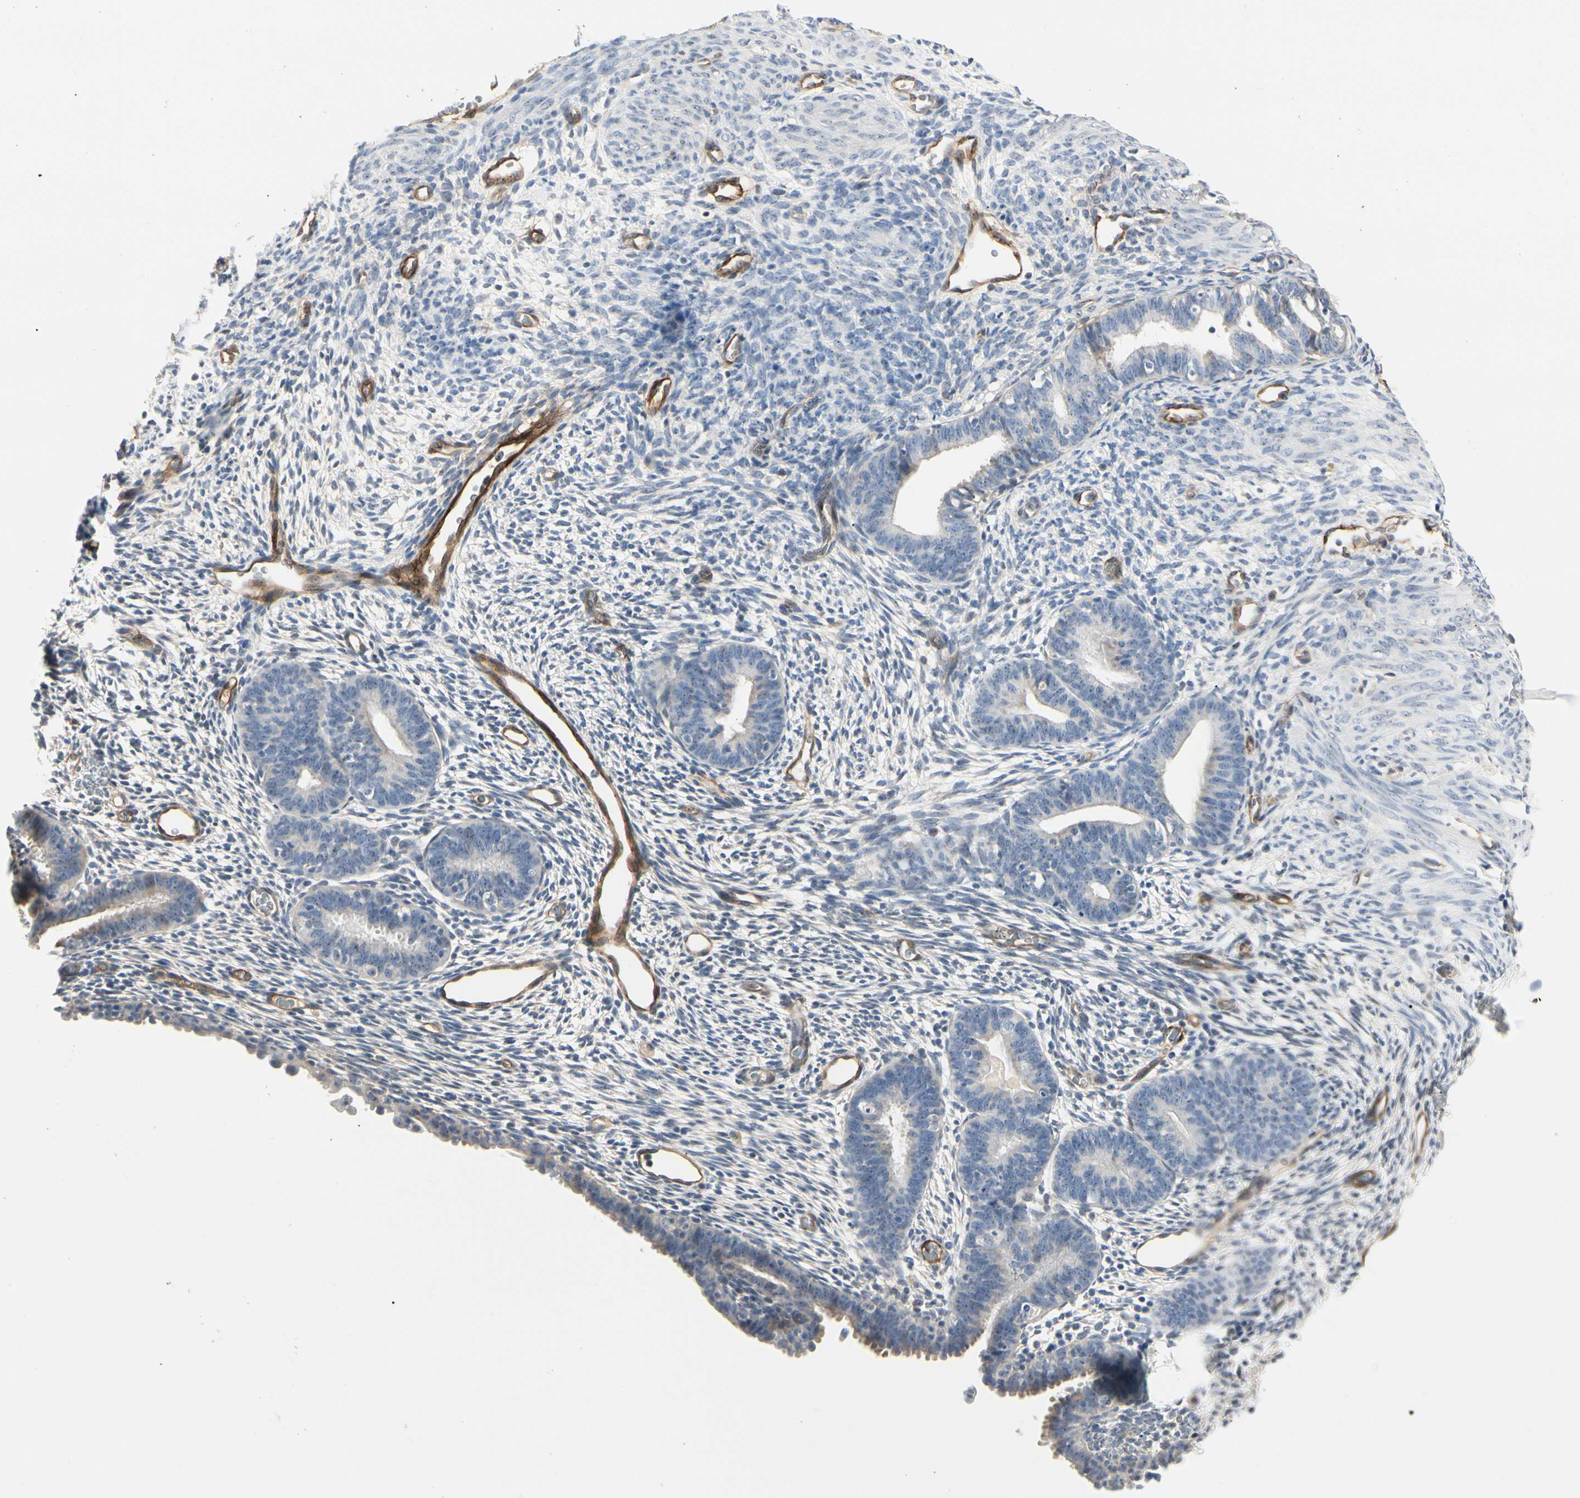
{"staining": {"intensity": "negative", "quantity": "none", "location": "none"}, "tissue": "endometrium", "cell_type": "Cells in endometrial stroma", "image_type": "normal", "snomed": [{"axis": "morphology", "description": "Normal tissue, NOS"}, {"axis": "morphology", "description": "Atrophy, NOS"}, {"axis": "topography", "description": "Uterus"}, {"axis": "topography", "description": "Endometrium"}], "caption": "This is a histopathology image of IHC staining of normal endometrium, which shows no staining in cells in endometrial stroma.", "gene": "GGT5", "patient": {"sex": "female", "age": 68}}